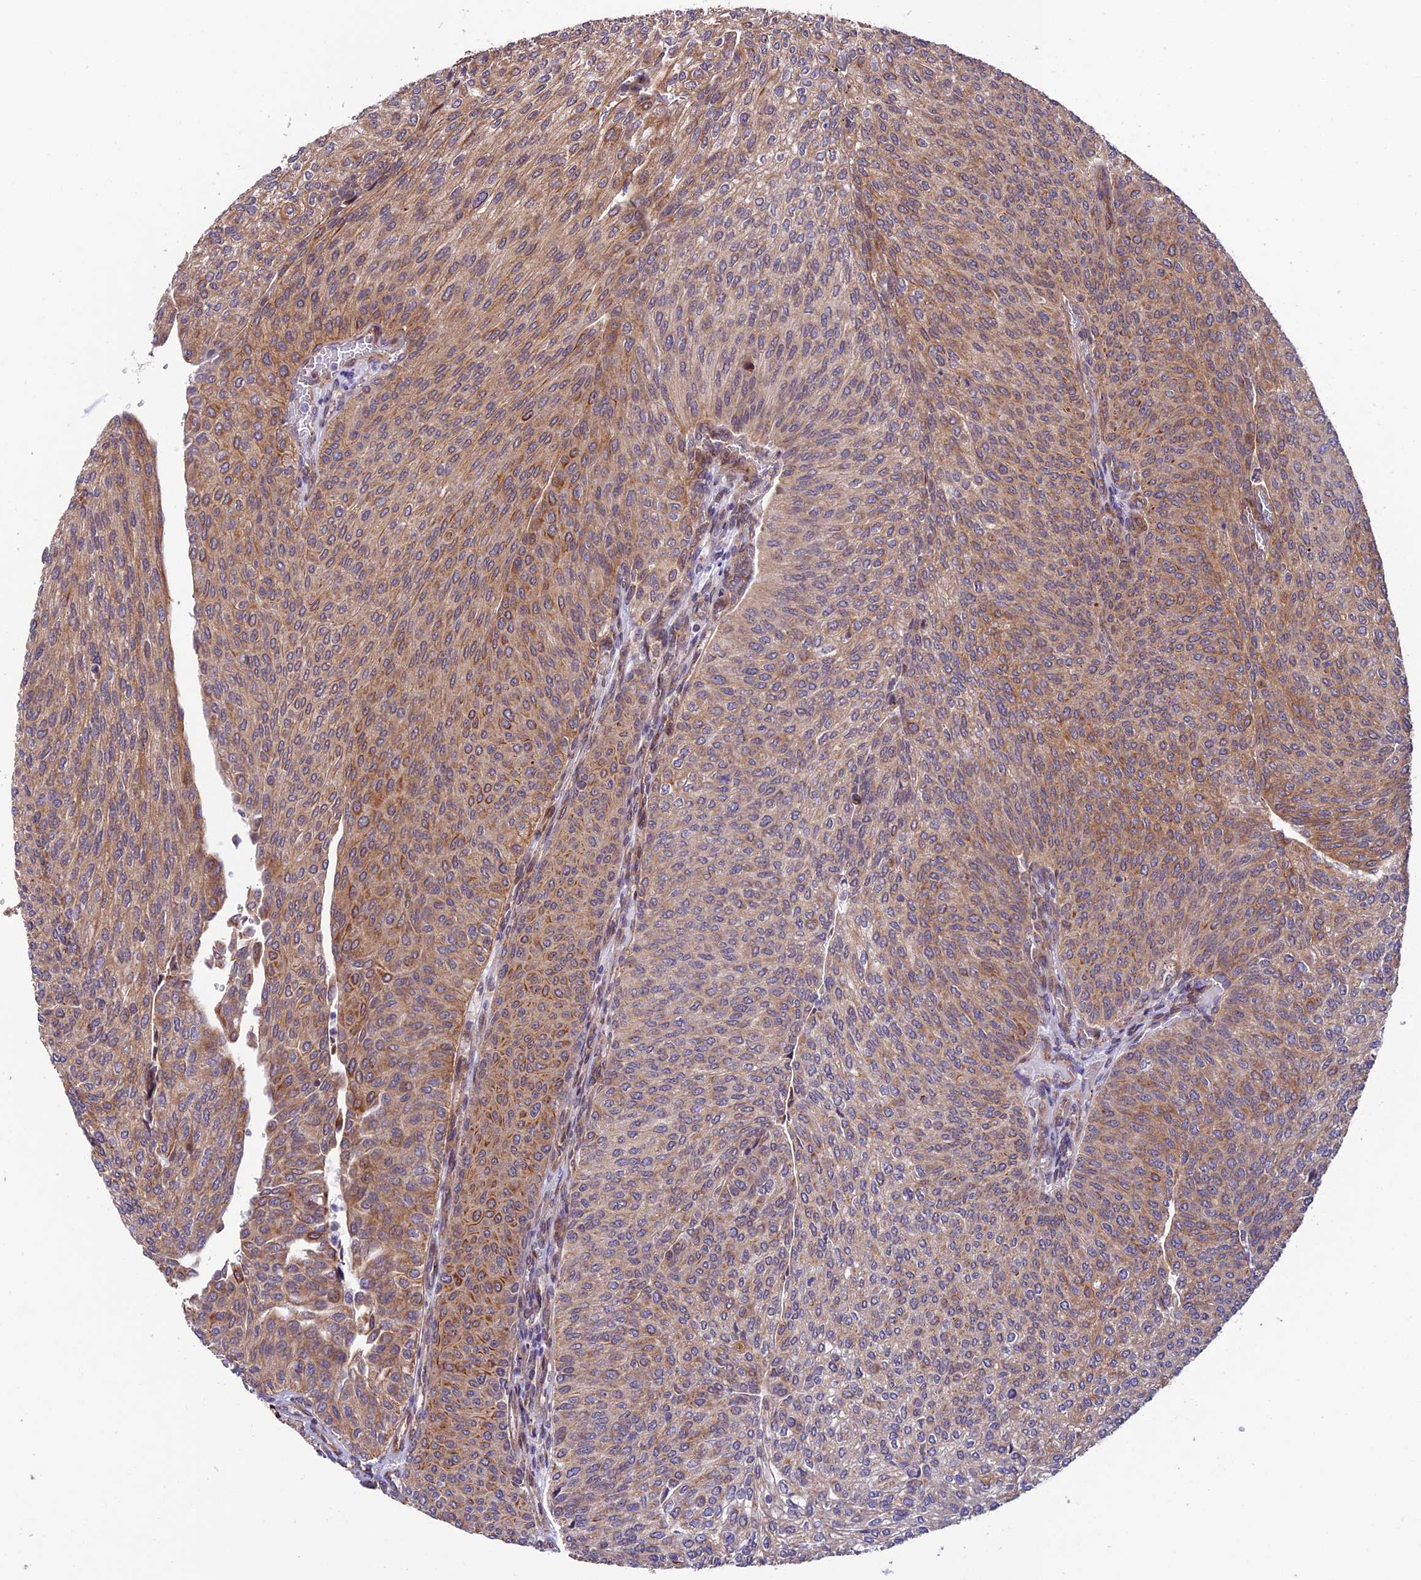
{"staining": {"intensity": "moderate", "quantity": ">75%", "location": "cytoplasmic/membranous"}, "tissue": "urothelial cancer", "cell_type": "Tumor cells", "image_type": "cancer", "snomed": [{"axis": "morphology", "description": "Urothelial carcinoma, High grade"}, {"axis": "topography", "description": "Urinary bladder"}], "caption": "Moderate cytoplasmic/membranous staining is identified in about >75% of tumor cells in urothelial carcinoma (high-grade). (DAB IHC, brown staining for protein, blue staining for nuclei).", "gene": "TNIP3", "patient": {"sex": "female", "age": 79}}